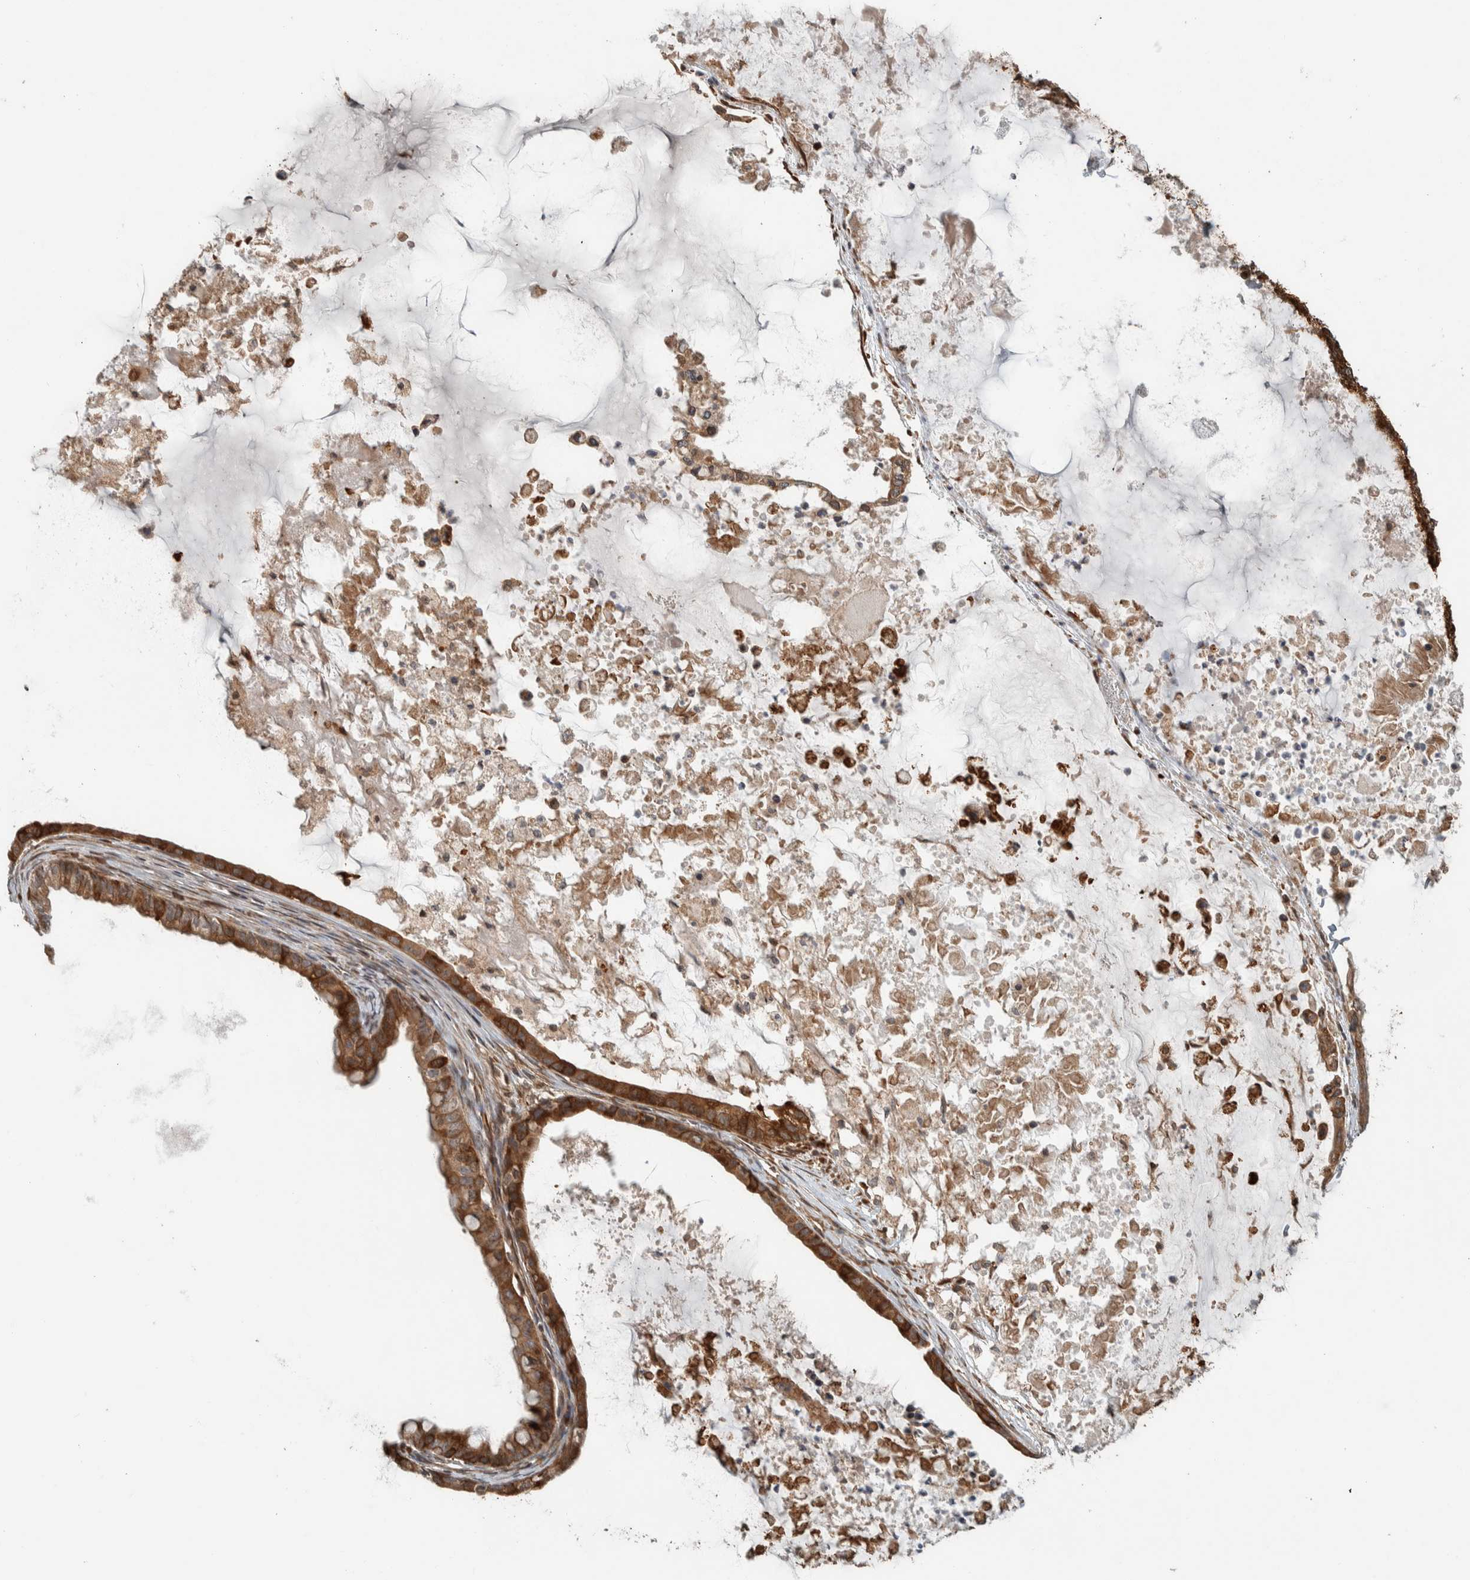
{"staining": {"intensity": "moderate", "quantity": ">75%", "location": "cytoplasmic/membranous"}, "tissue": "ovarian cancer", "cell_type": "Tumor cells", "image_type": "cancer", "snomed": [{"axis": "morphology", "description": "Cystadenocarcinoma, mucinous, NOS"}, {"axis": "topography", "description": "Ovary"}], "caption": "The micrograph demonstrates staining of ovarian cancer (mucinous cystadenocarcinoma), revealing moderate cytoplasmic/membranous protein staining (brown color) within tumor cells. The protein is stained brown, and the nuclei are stained in blue (DAB IHC with brightfield microscopy, high magnification).", "gene": "CNTROB", "patient": {"sex": "female", "age": 80}}